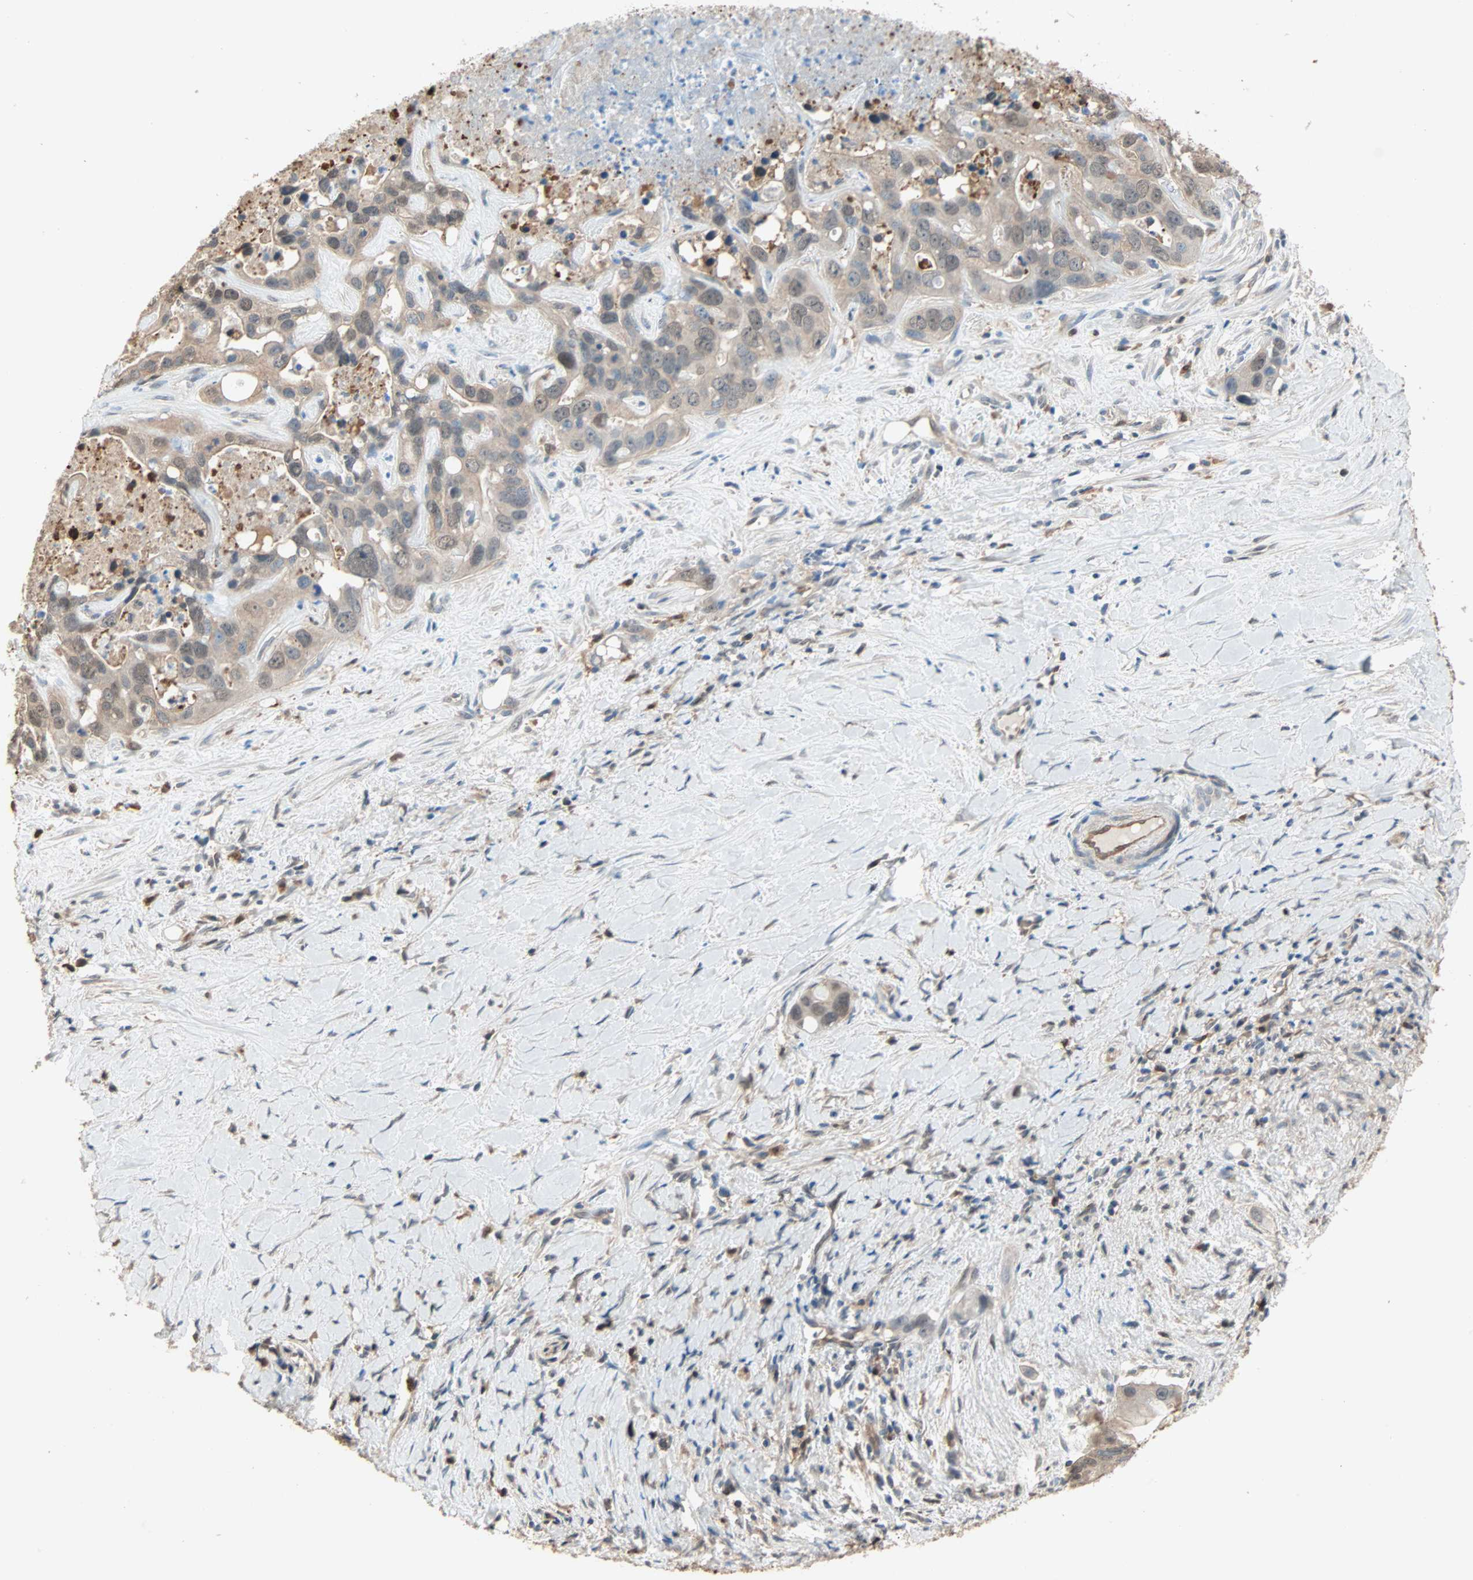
{"staining": {"intensity": "weak", "quantity": ">75%", "location": "cytoplasmic/membranous,nuclear"}, "tissue": "liver cancer", "cell_type": "Tumor cells", "image_type": "cancer", "snomed": [{"axis": "morphology", "description": "Cholangiocarcinoma"}, {"axis": "topography", "description": "Liver"}], "caption": "Protein staining by immunohistochemistry shows weak cytoplasmic/membranous and nuclear expression in approximately >75% of tumor cells in liver cancer. The protein is shown in brown color, while the nuclei are stained blue.", "gene": "PRDX1", "patient": {"sex": "female", "age": 65}}